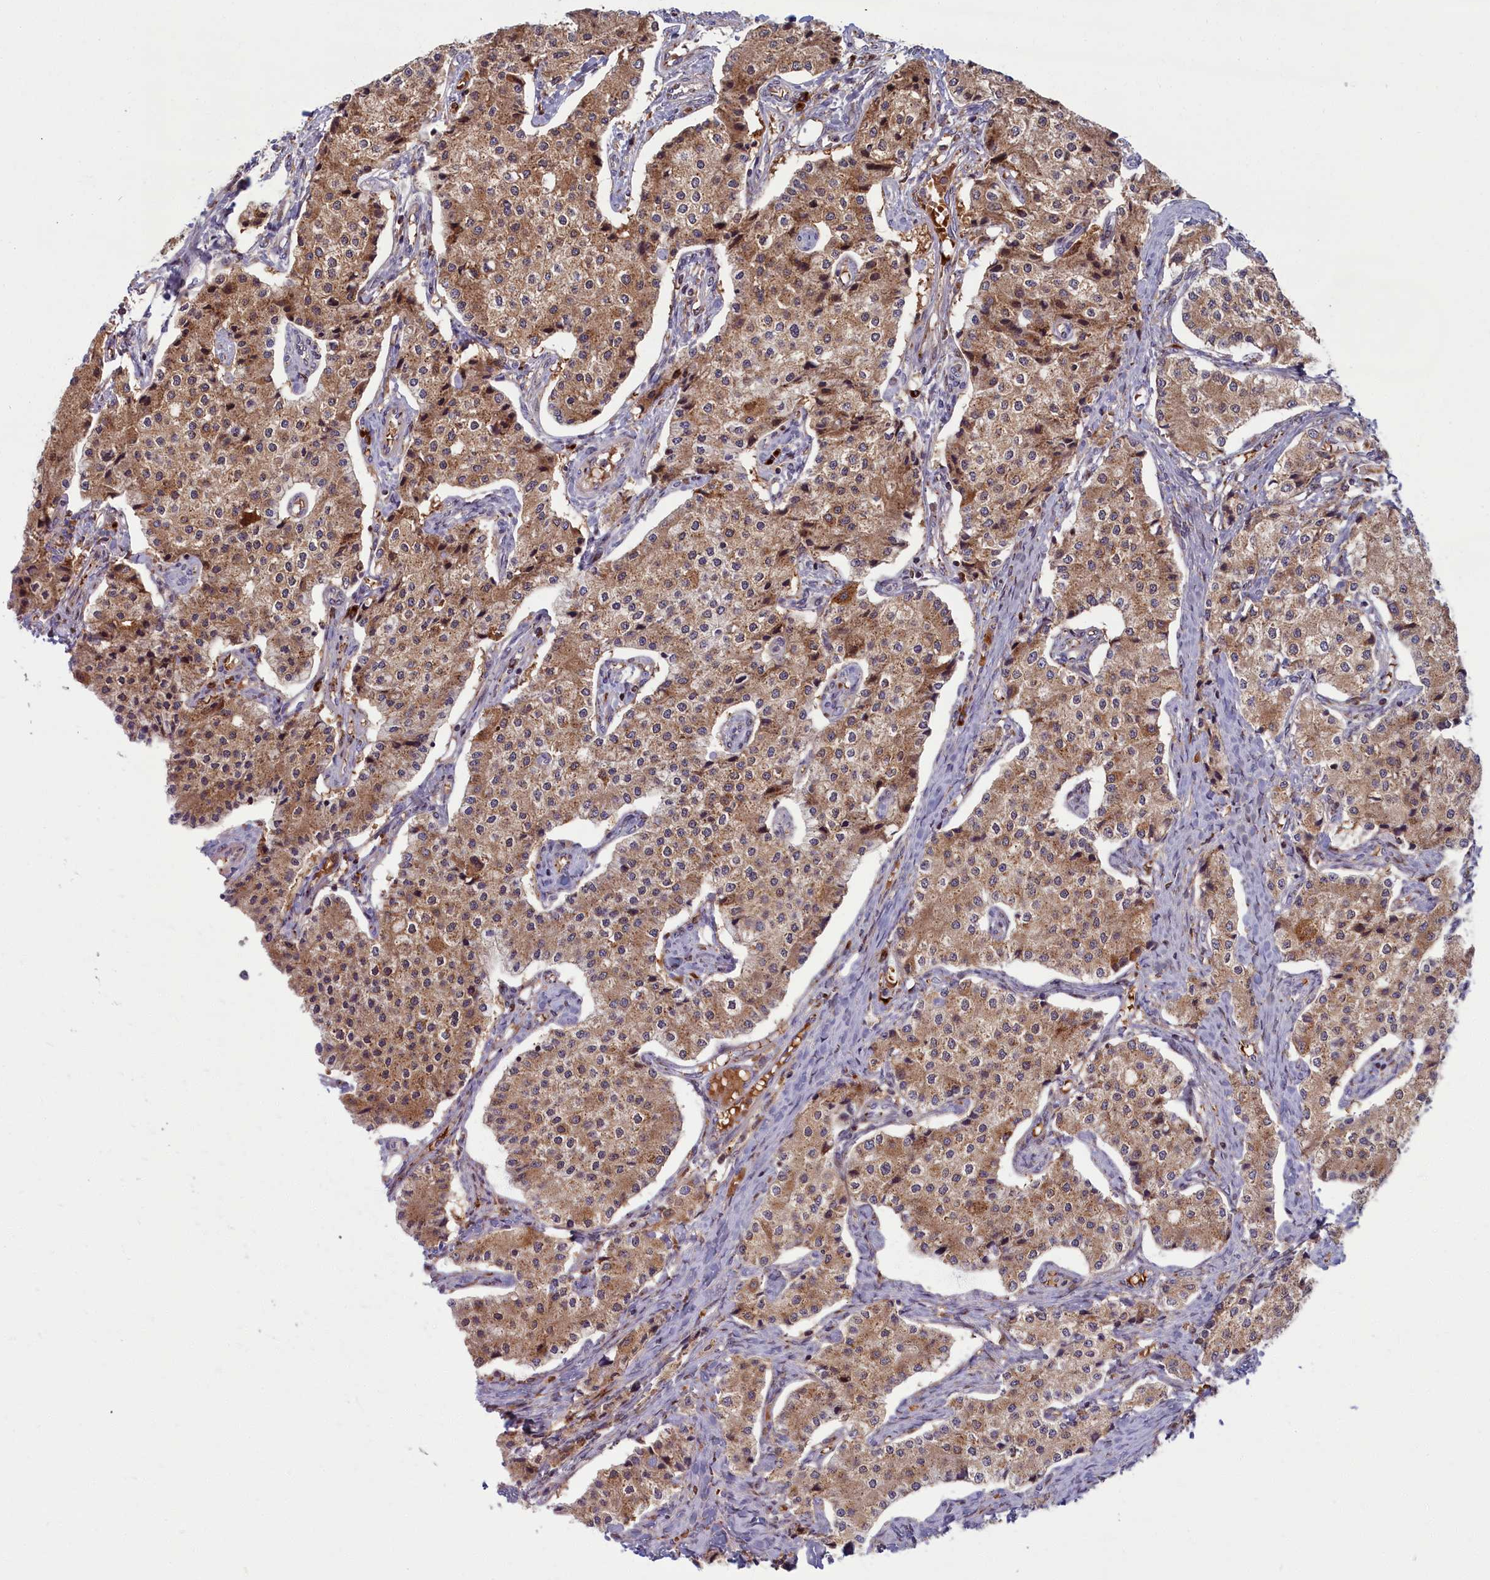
{"staining": {"intensity": "moderate", "quantity": ">75%", "location": "cytoplasmic/membranous"}, "tissue": "carcinoid", "cell_type": "Tumor cells", "image_type": "cancer", "snomed": [{"axis": "morphology", "description": "Carcinoid, malignant, NOS"}, {"axis": "topography", "description": "Colon"}], "caption": "Tumor cells reveal medium levels of moderate cytoplasmic/membranous expression in about >75% of cells in human malignant carcinoid.", "gene": "BLVRB", "patient": {"sex": "female", "age": 52}}